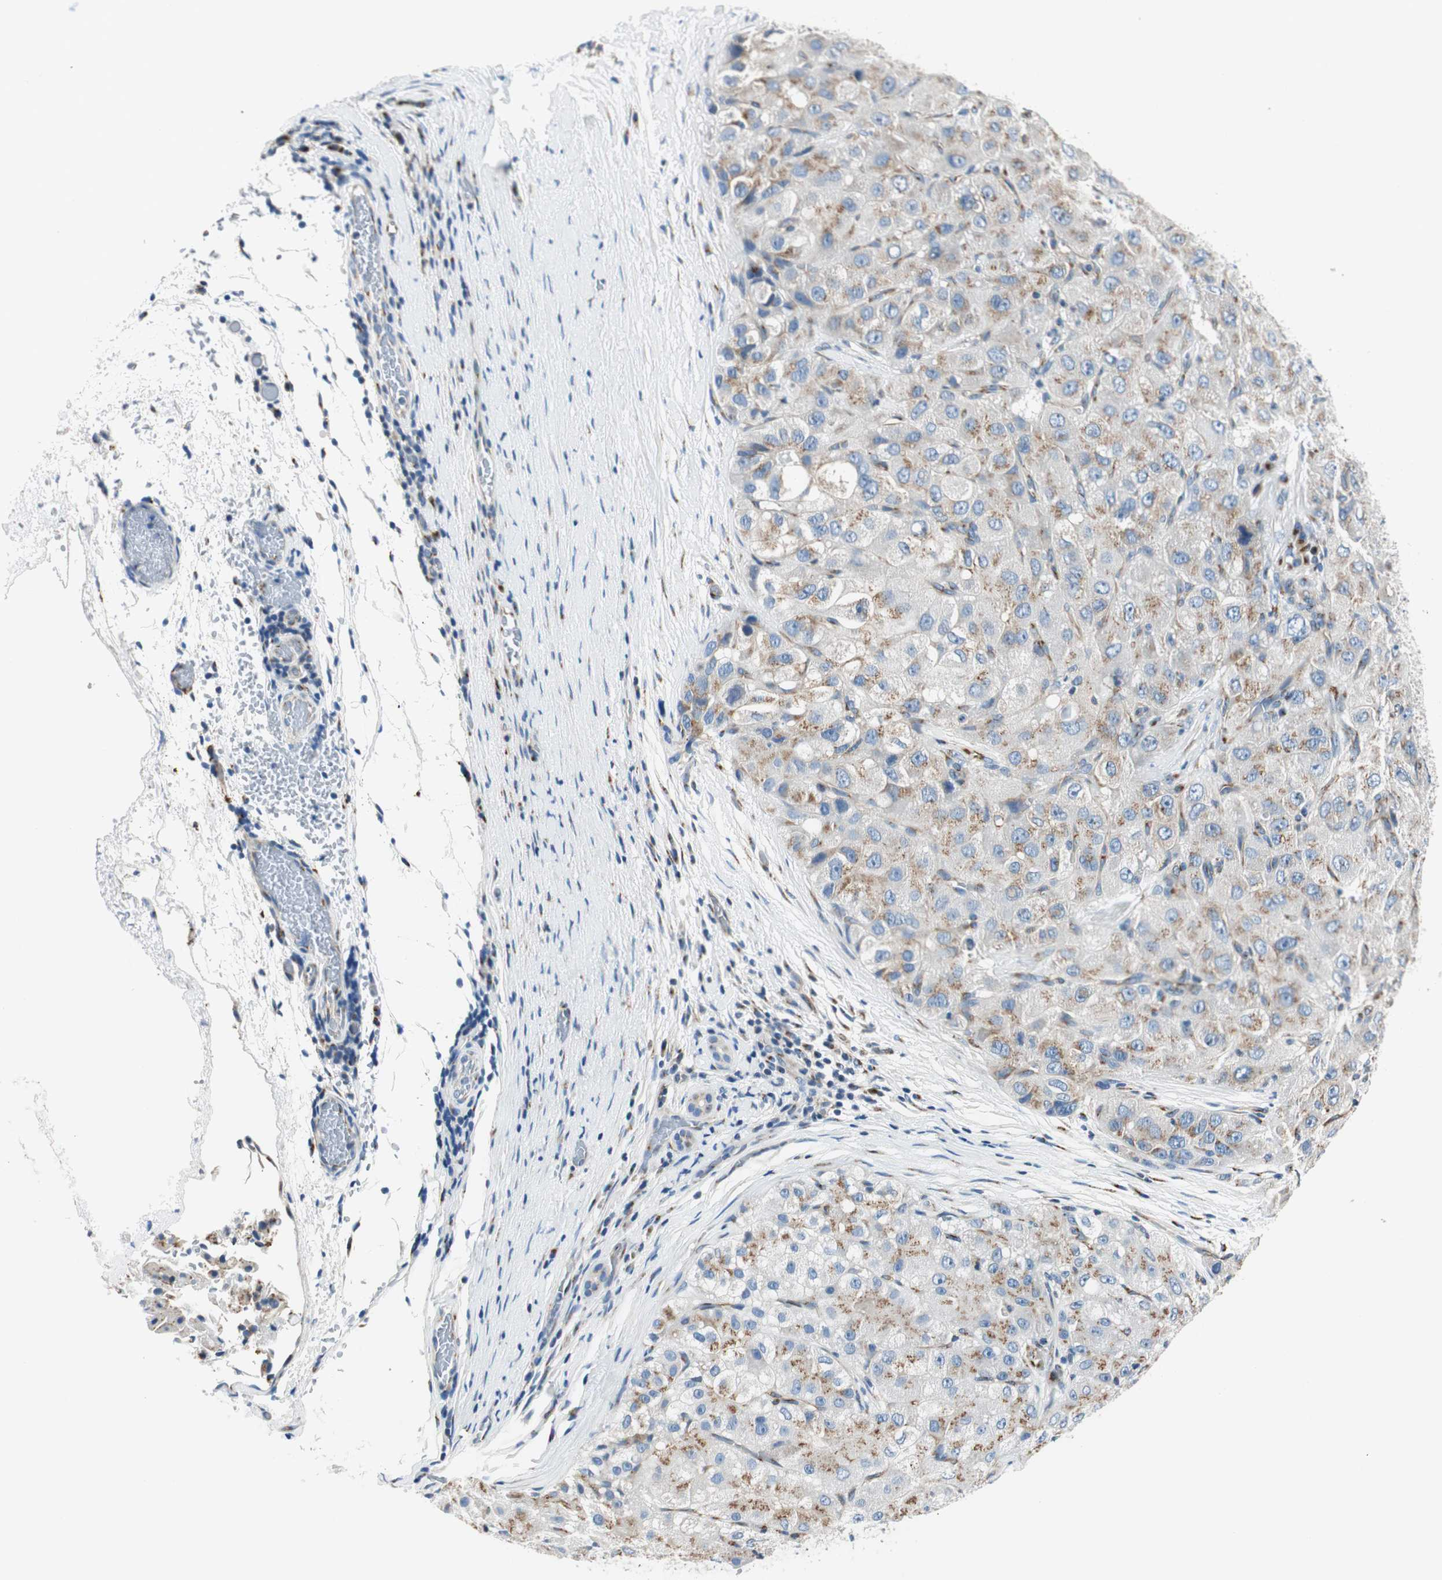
{"staining": {"intensity": "moderate", "quantity": "25%-75%", "location": "cytoplasmic/membranous"}, "tissue": "liver cancer", "cell_type": "Tumor cells", "image_type": "cancer", "snomed": [{"axis": "morphology", "description": "Carcinoma, Hepatocellular, NOS"}, {"axis": "topography", "description": "Liver"}], "caption": "Immunohistochemical staining of human hepatocellular carcinoma (liver) shows medium levels of moderate cytoplasmic/membranous staining in about 25%-75% of tumor cells.", "gene": "TMF1", "patient": {"sex": "male", "age": 80}}